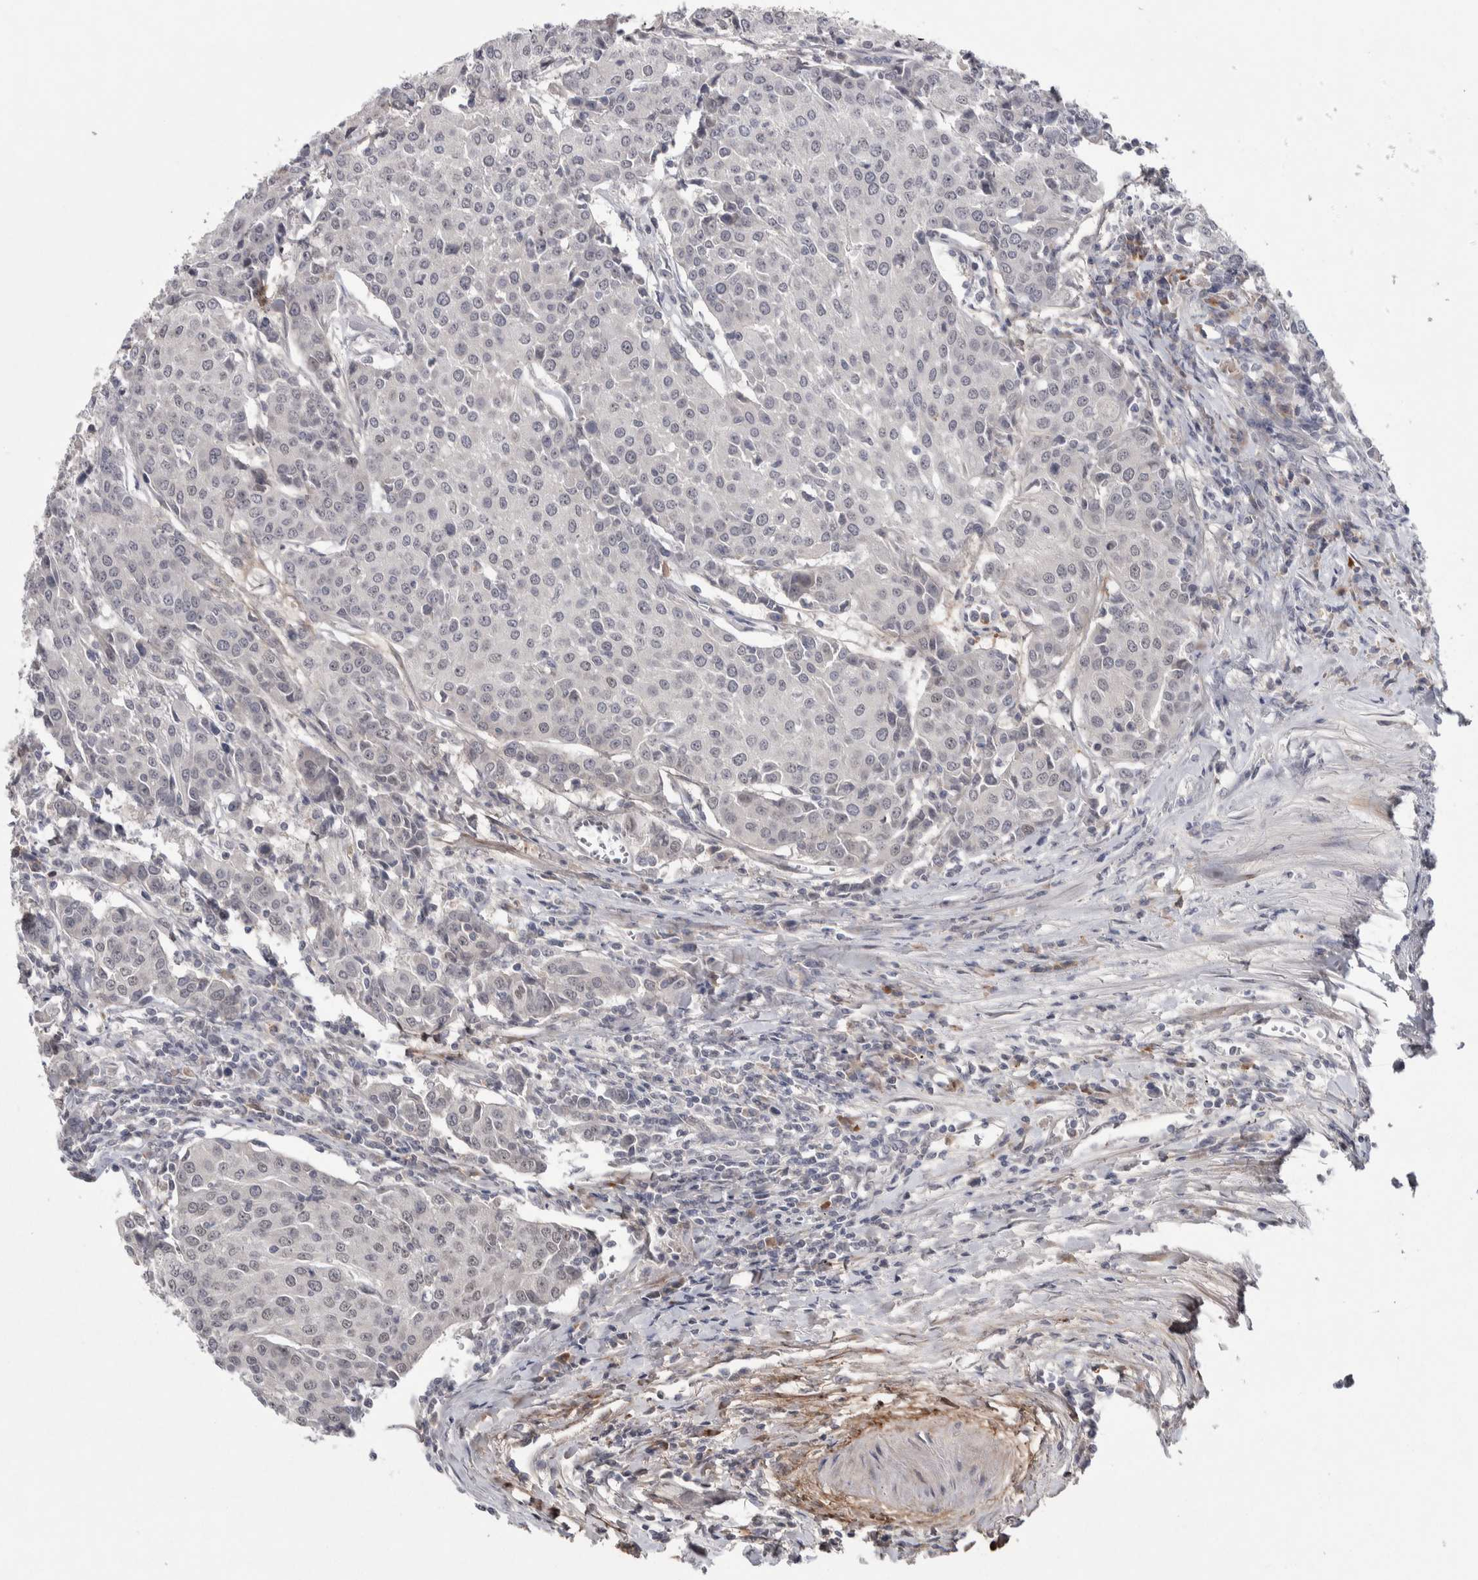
{"staining": {"intensity": "weak", "quantity": "25%-75%", "location": "nuclear"}, "tissue": "urothelial cancer", "cell_type": "Tumor cells", "image_type": "cancer", "snomed": [{"axis": "morphology", "description": "Urothelial carcinoma, High grade"}, {"axis": "topography", "description": "Urinary bladder"}], "caption": "Human urothelial cancer stained with a brown dye reveals weak nuclear positive staining in about 25%-75% of tumor cells.", "gene": "ASPN", "patient": {"sex": "female", "age": 85}}